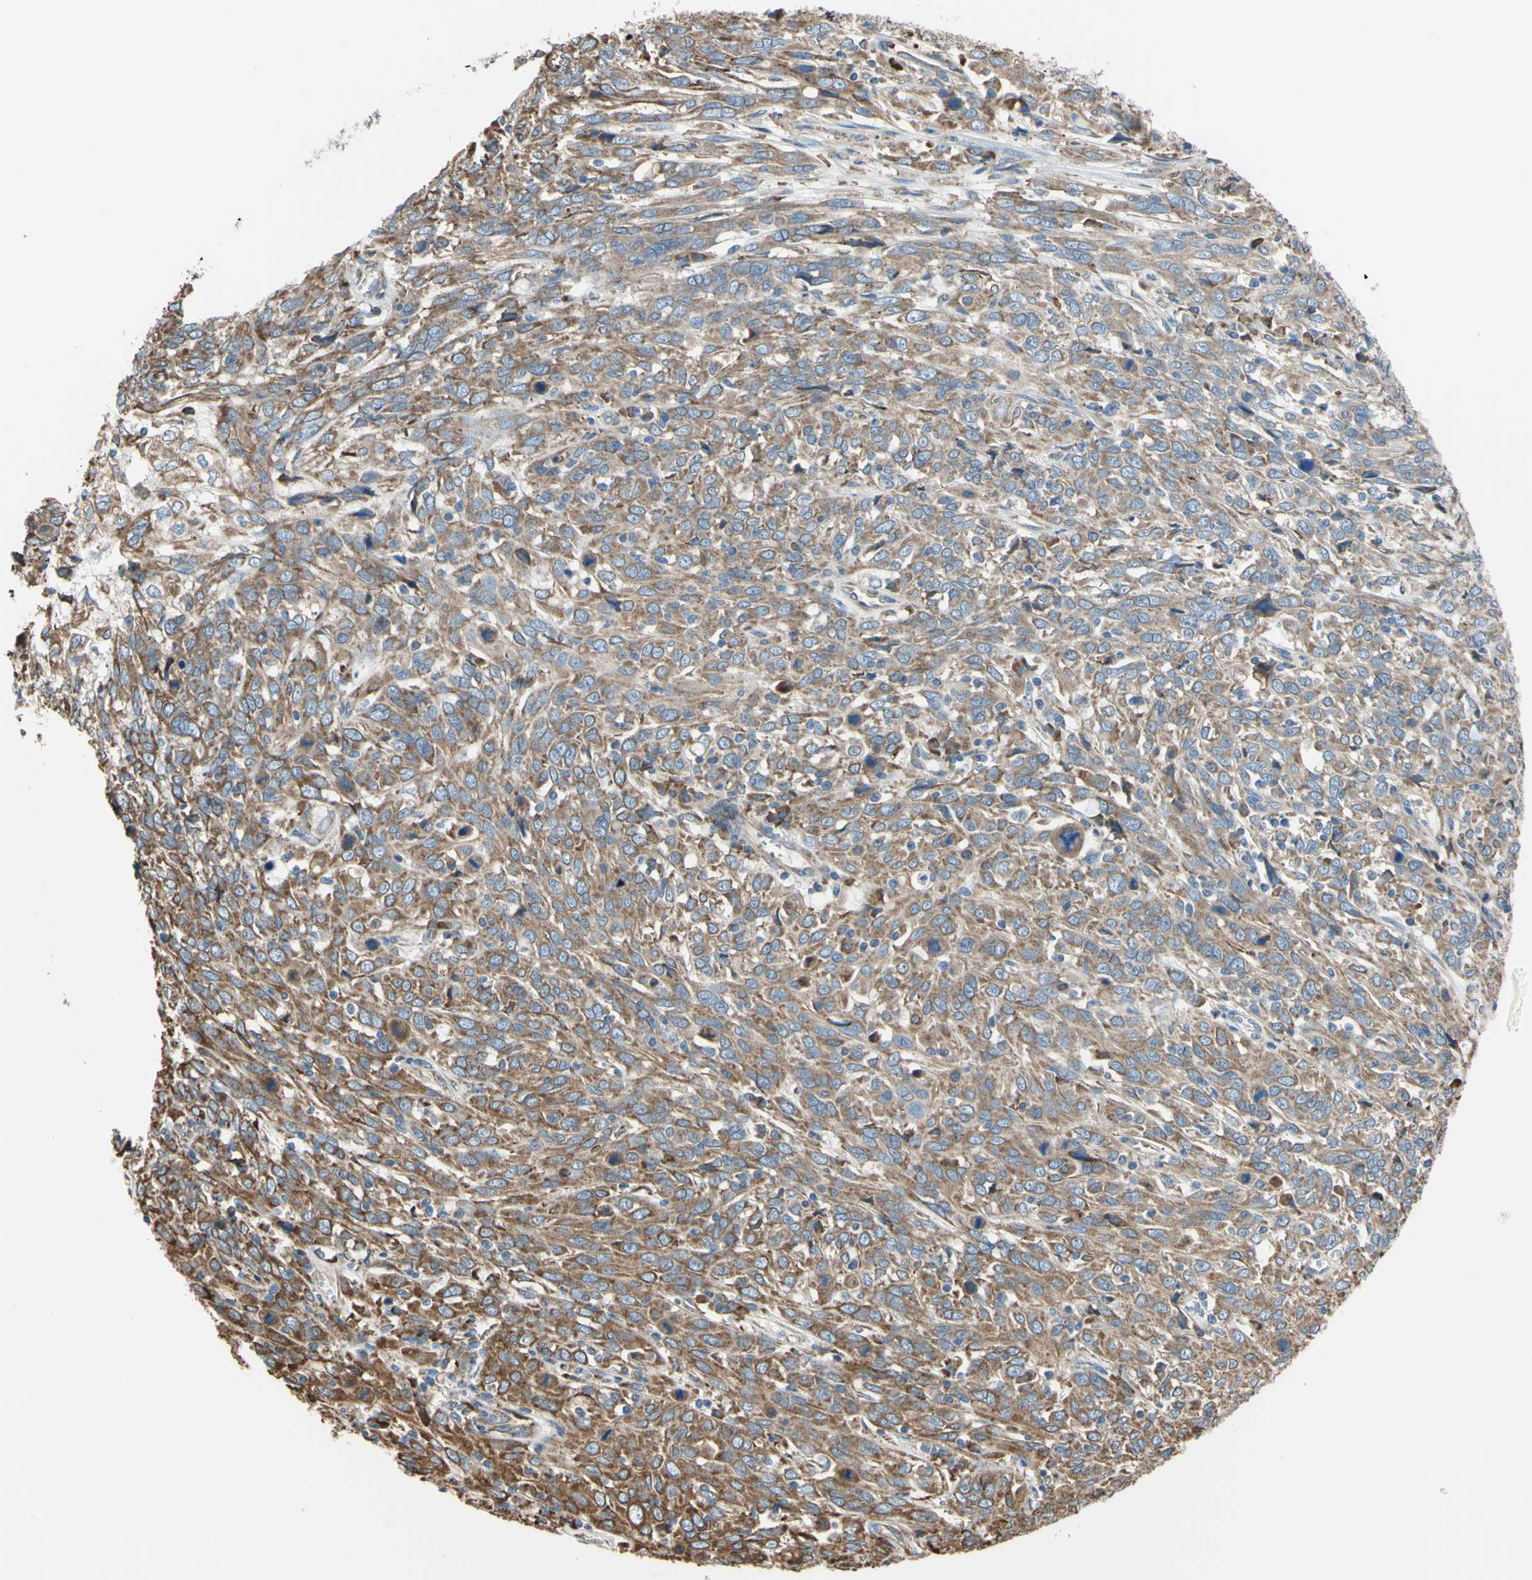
{"staining": {"intensity": "strong", "quantity": ">75%", "location": "cytoplasmic/membranous"}, "tissue": "cervical cancer", "cell_type": "Tumor cells", "image_type": "cancer", "snomed": [{"axis": "morphology", "description": "Squamous cell carcinoma, NOS"}, {"axis": "topography", "description": "Cervix"}], "caption": "Brown immunohistochemical staining in human cervical cancer displays strong cytoplasmic/membranous expression in approximately >75% of tumor cells. (brown staining indicates protein expression, while blue staining denotes nuclei).", "gene": "BMF", "patient": {"sex": "female", "age": 46}}